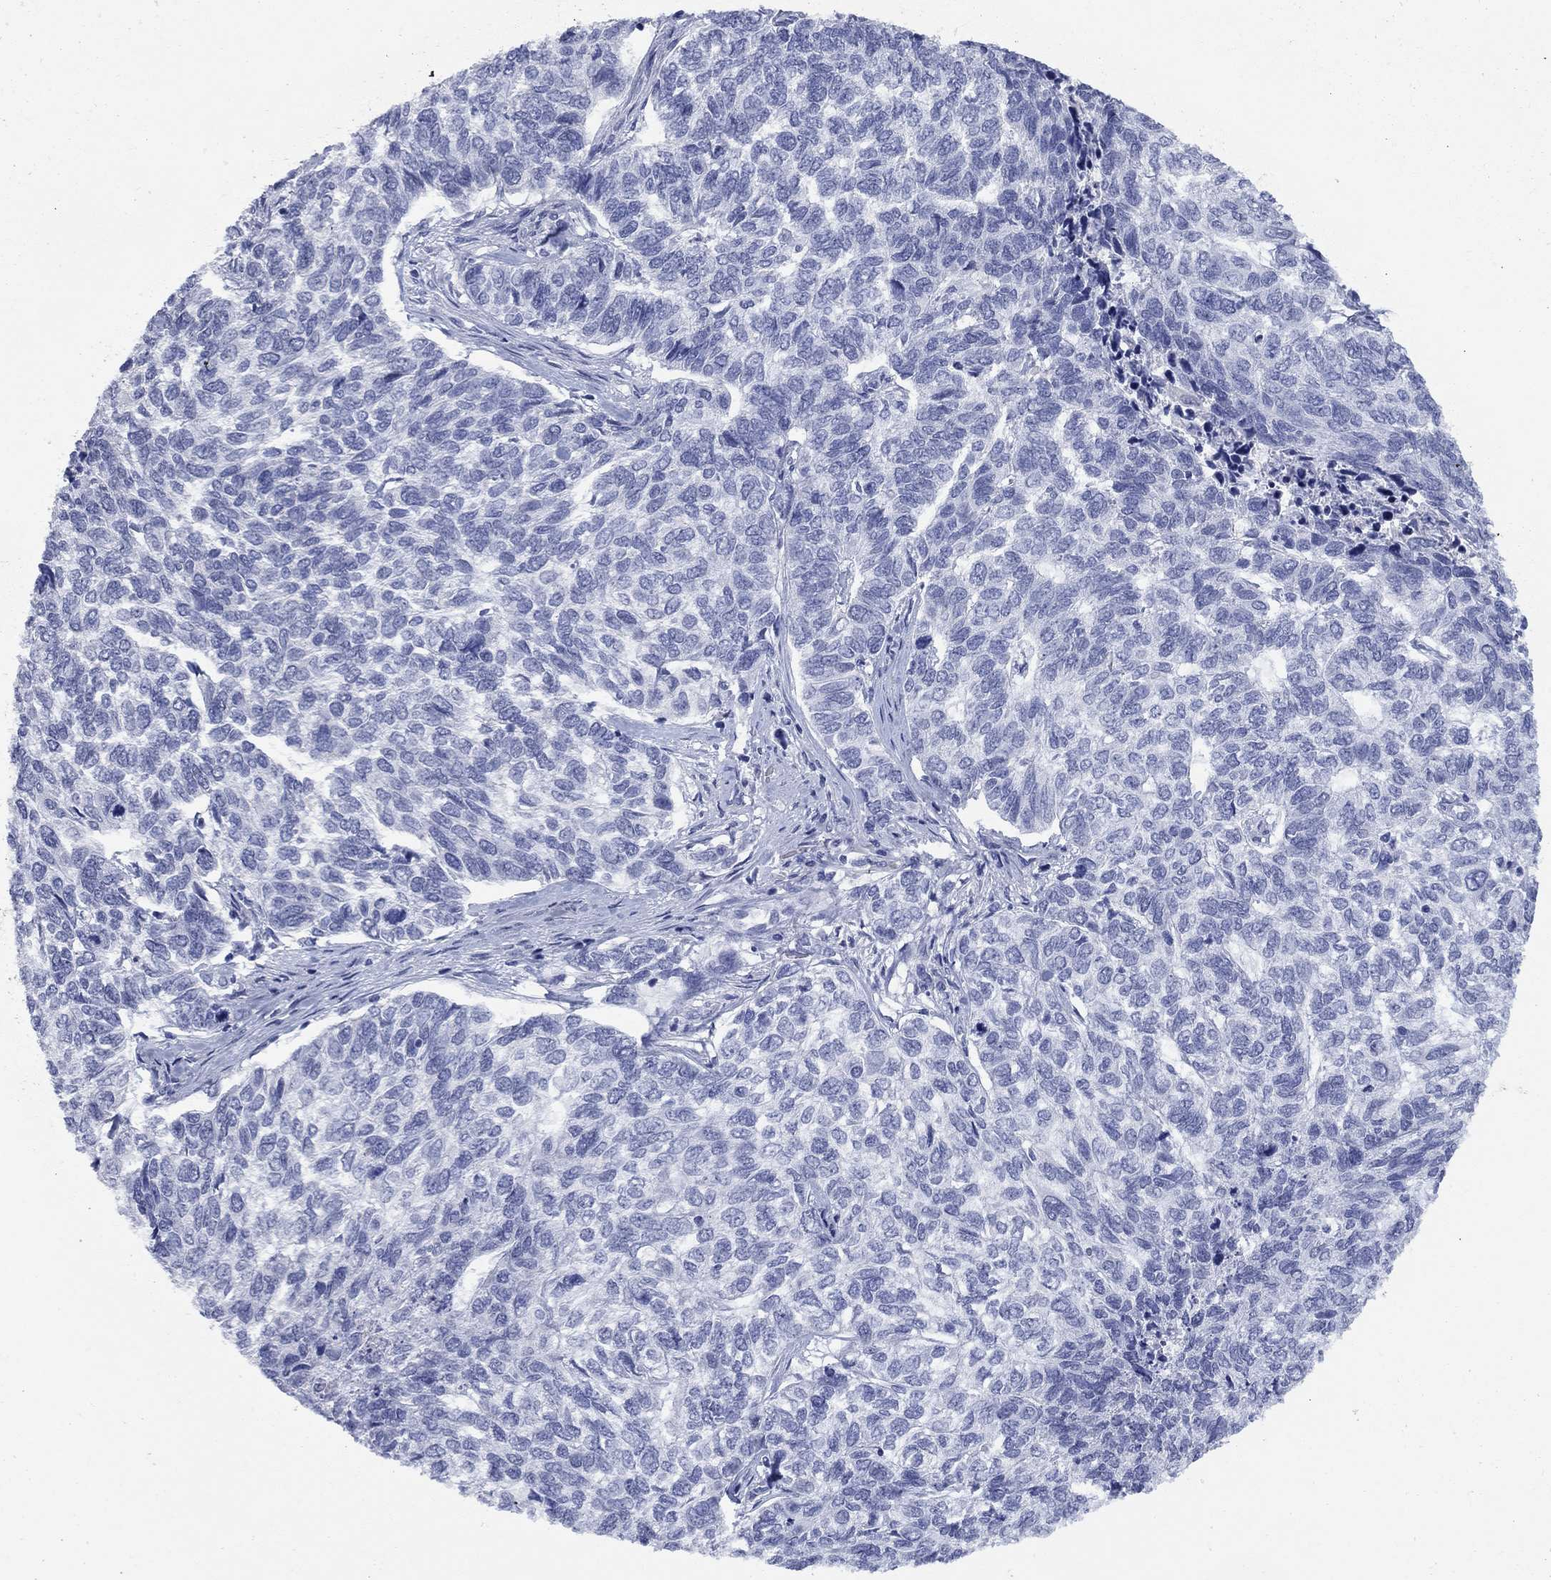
{"staining": {"intensity": "negative", "quantity": "none", "location": "none"}, "tissue": "skin cancer", "cell_type": "Tumor cells", "image_type": "cancer", "snomed": [{"axis": "morphology", "description": "Basal cell carcinoma"}, {"axis": "topography", "description": "Skin"}], "caption": "An IHC photomicrograph of skin cancer (basal cell carcinoma) is shown. There is no staining in tumor cells of skin cancer (basal cell carcinoma).", "gene": "ATP6V1G2", "patient": {"sex": "female", "age": 65}}